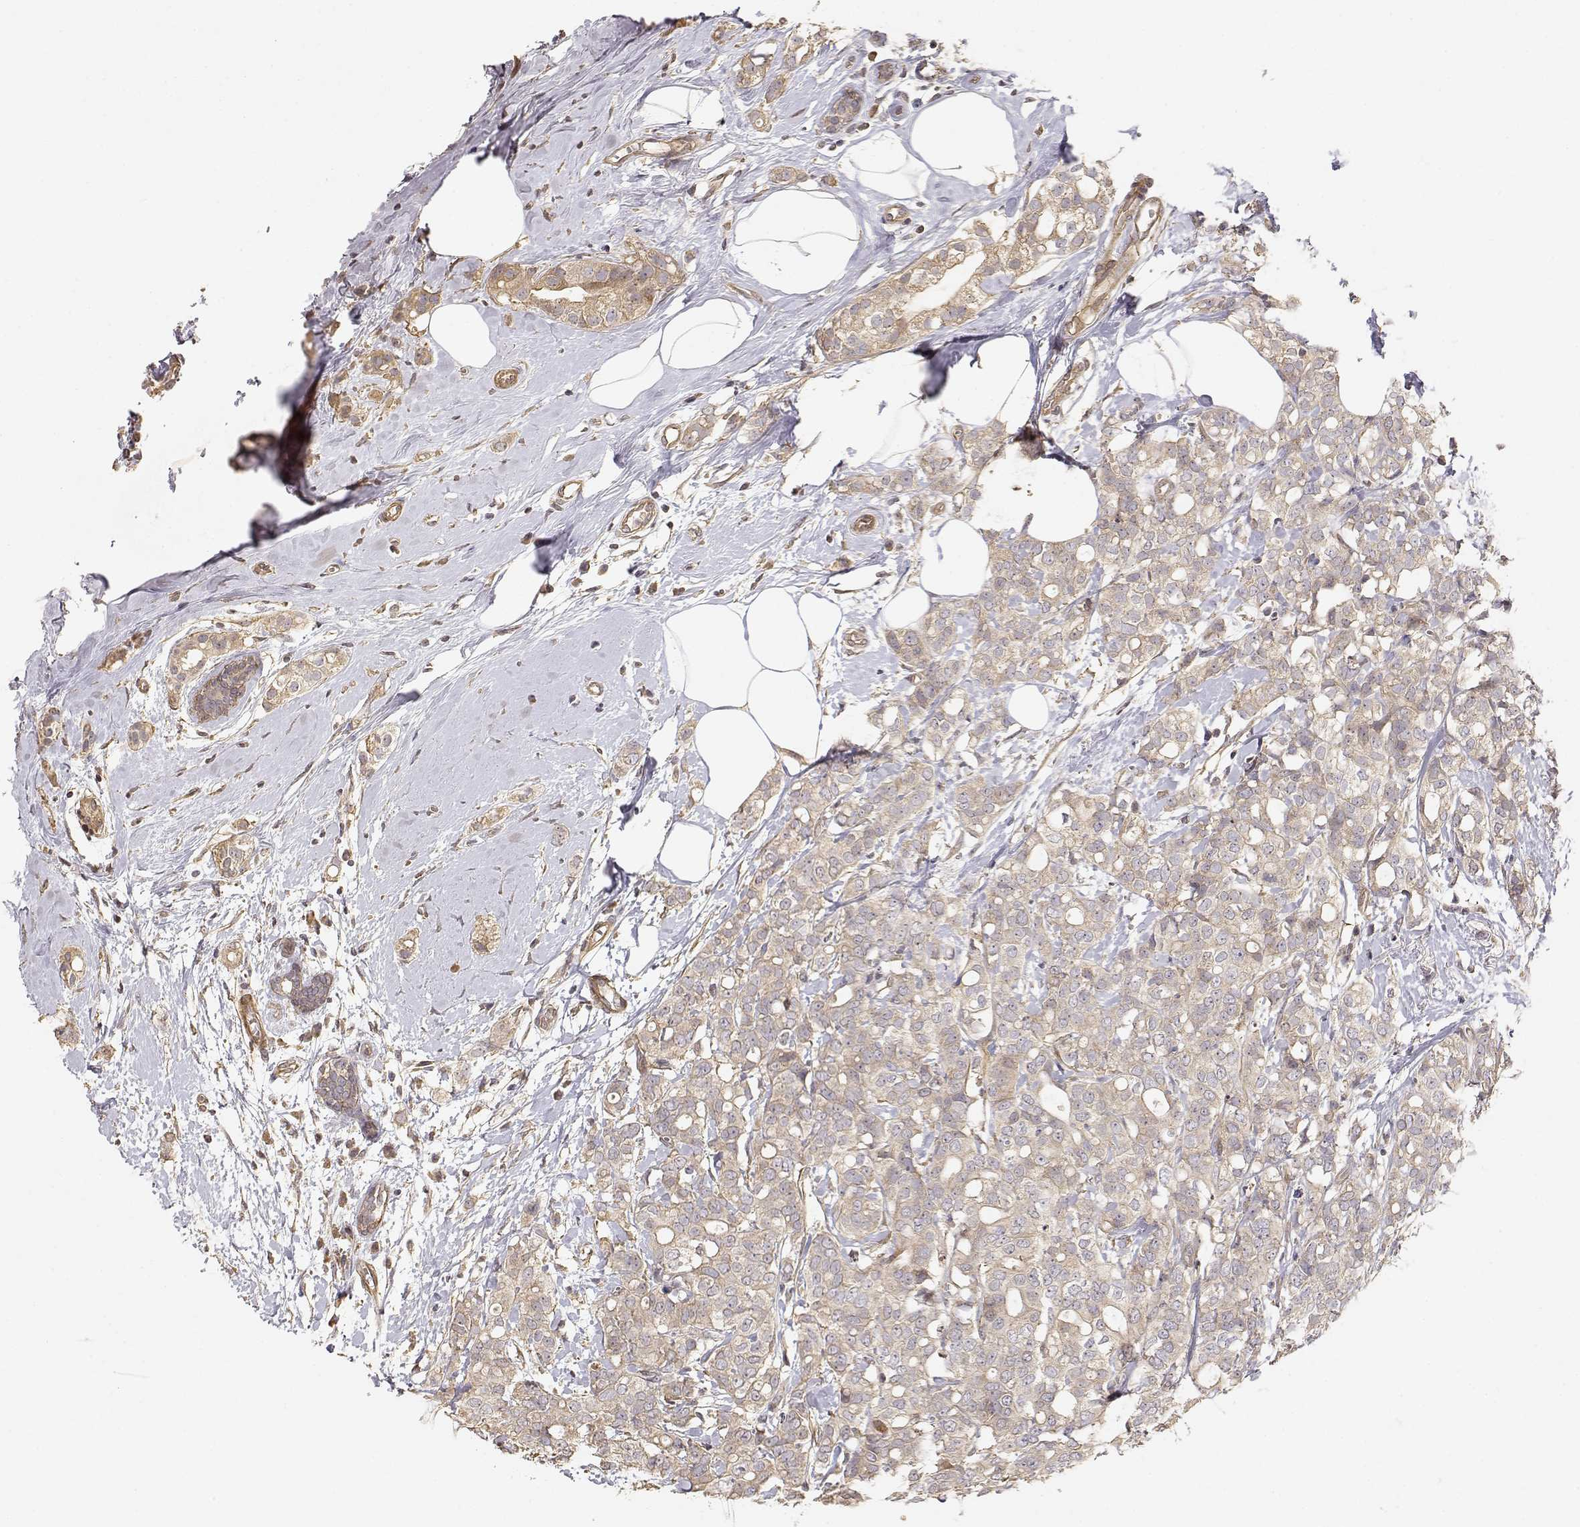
{"staining": {"intensity": "weak", "quantity": ">75%", "location": "cytoplasmic/membranous"}, "tissue": "breast cancer", "cell_type": "Tumor cells", "image_type": "cancer", "snomed": [{"axis": "morphology", "description": "Duct carcinoma"}, {"axis": "topography", "description": "Breast"}], "caption": "Immunohistochemistry (IHC) staining of breast intraductal carcinoma, which demonstrates low levels of weak cytoplasmic/membranous expression in about >75% of tumor cells indicating weak cytoplasmic/membranous protein positivity. The staining was performed using DAB (brown) for protein detection and nuclei were counterstained in hematoxylin (blue).", "gene": "PICK1", "patient": {"sex": "female", "age": 40}}